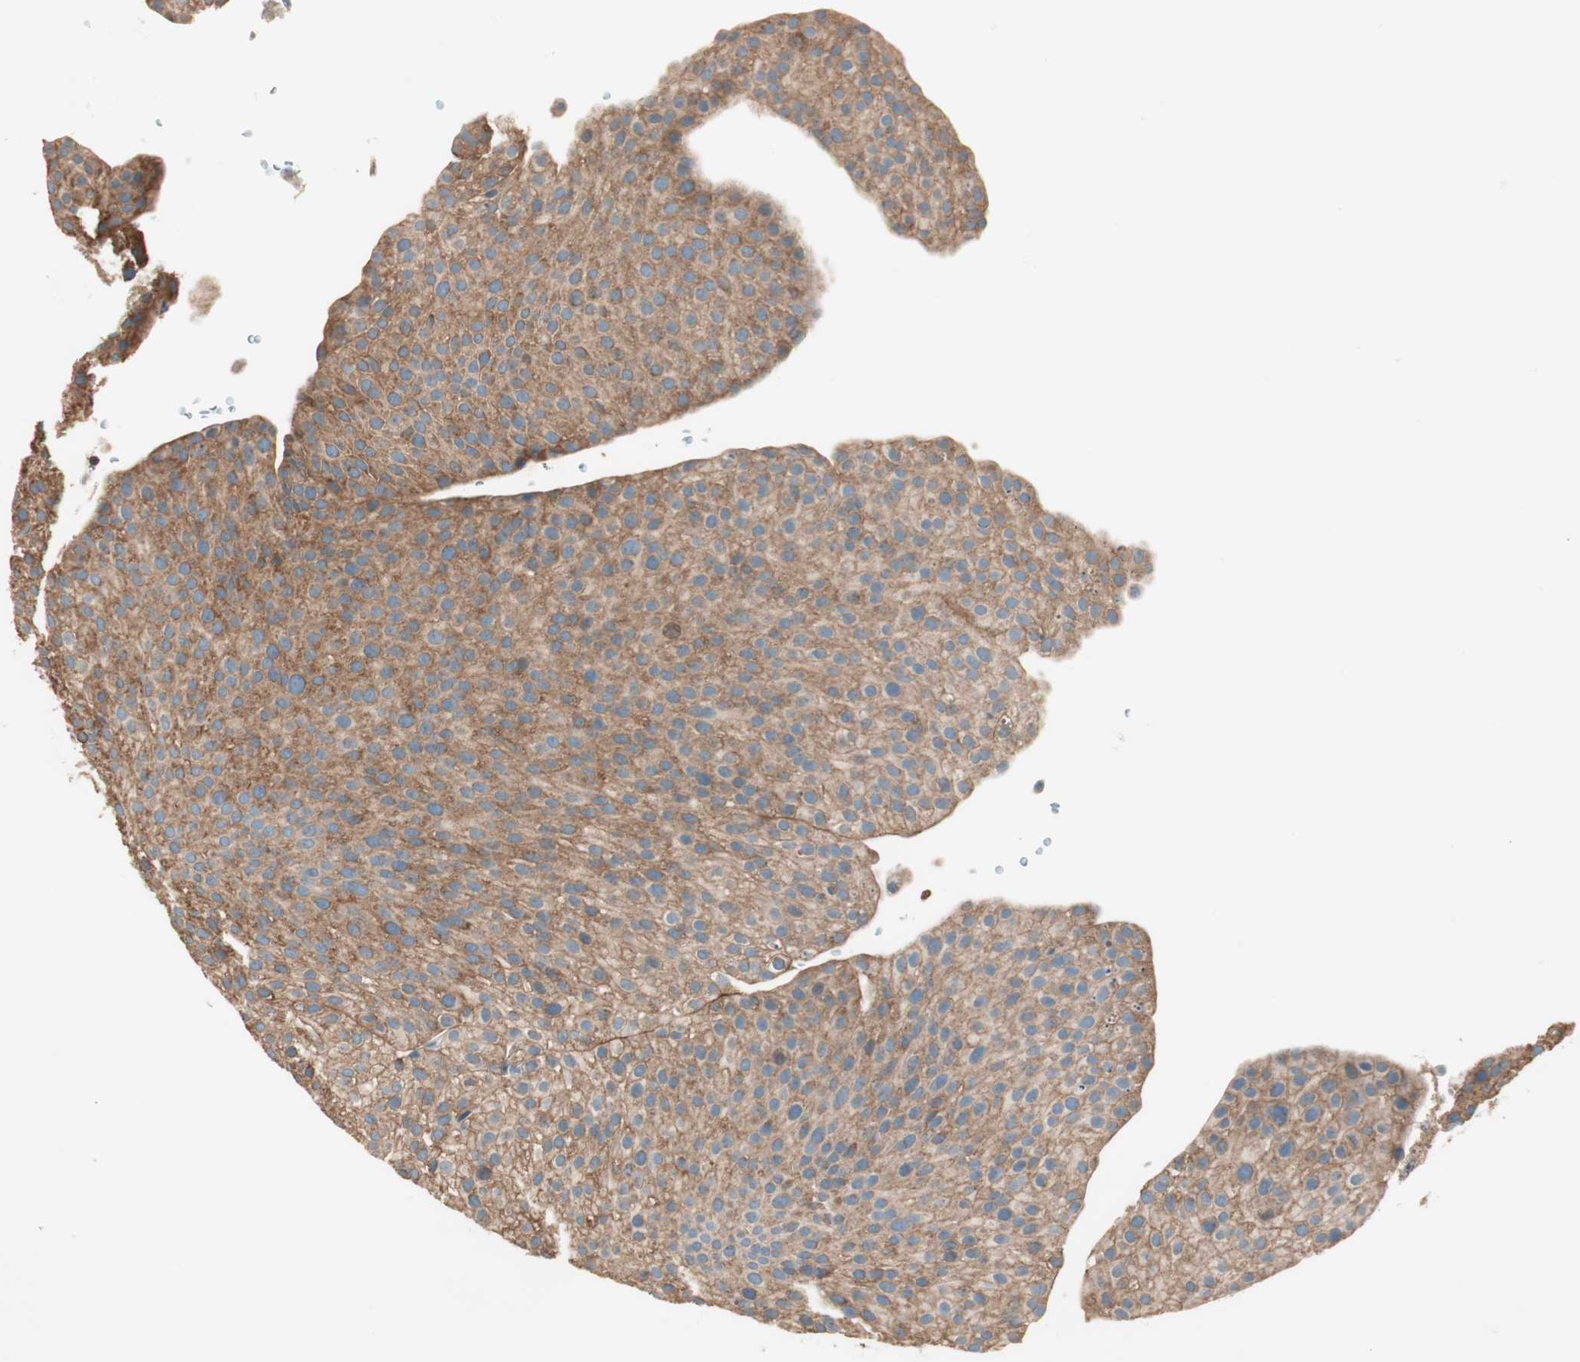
{"staining": {"intensity": "strong", "quantity": ">75%", "location": "cytoplasmic/membranous"}, "tissue": "urothelial cancer", "cell_type": "Tumor cells", "image_type": "cancer", "snomed": [{"axis": "morphology", "description": "Urothelial carcinoma, Low grade"}, {"axis": "topography", "description": "Smooth muscle"}, {"axis": "topography", "description": "Urinary bladder"}], "caption": "Immunohistochemistry (IHC) of human low-grade urothelial carcinoma exhibits high levels of strong cytoplasmic/membranous expression in about >75% of tumor cells. The staining was performed using DAB, with brown indicating positive protein expression. Nuclei are stained blue with hematoxylin.", "gene": "CC2D1A", "patient": {"sex": "male", "age": 60}}